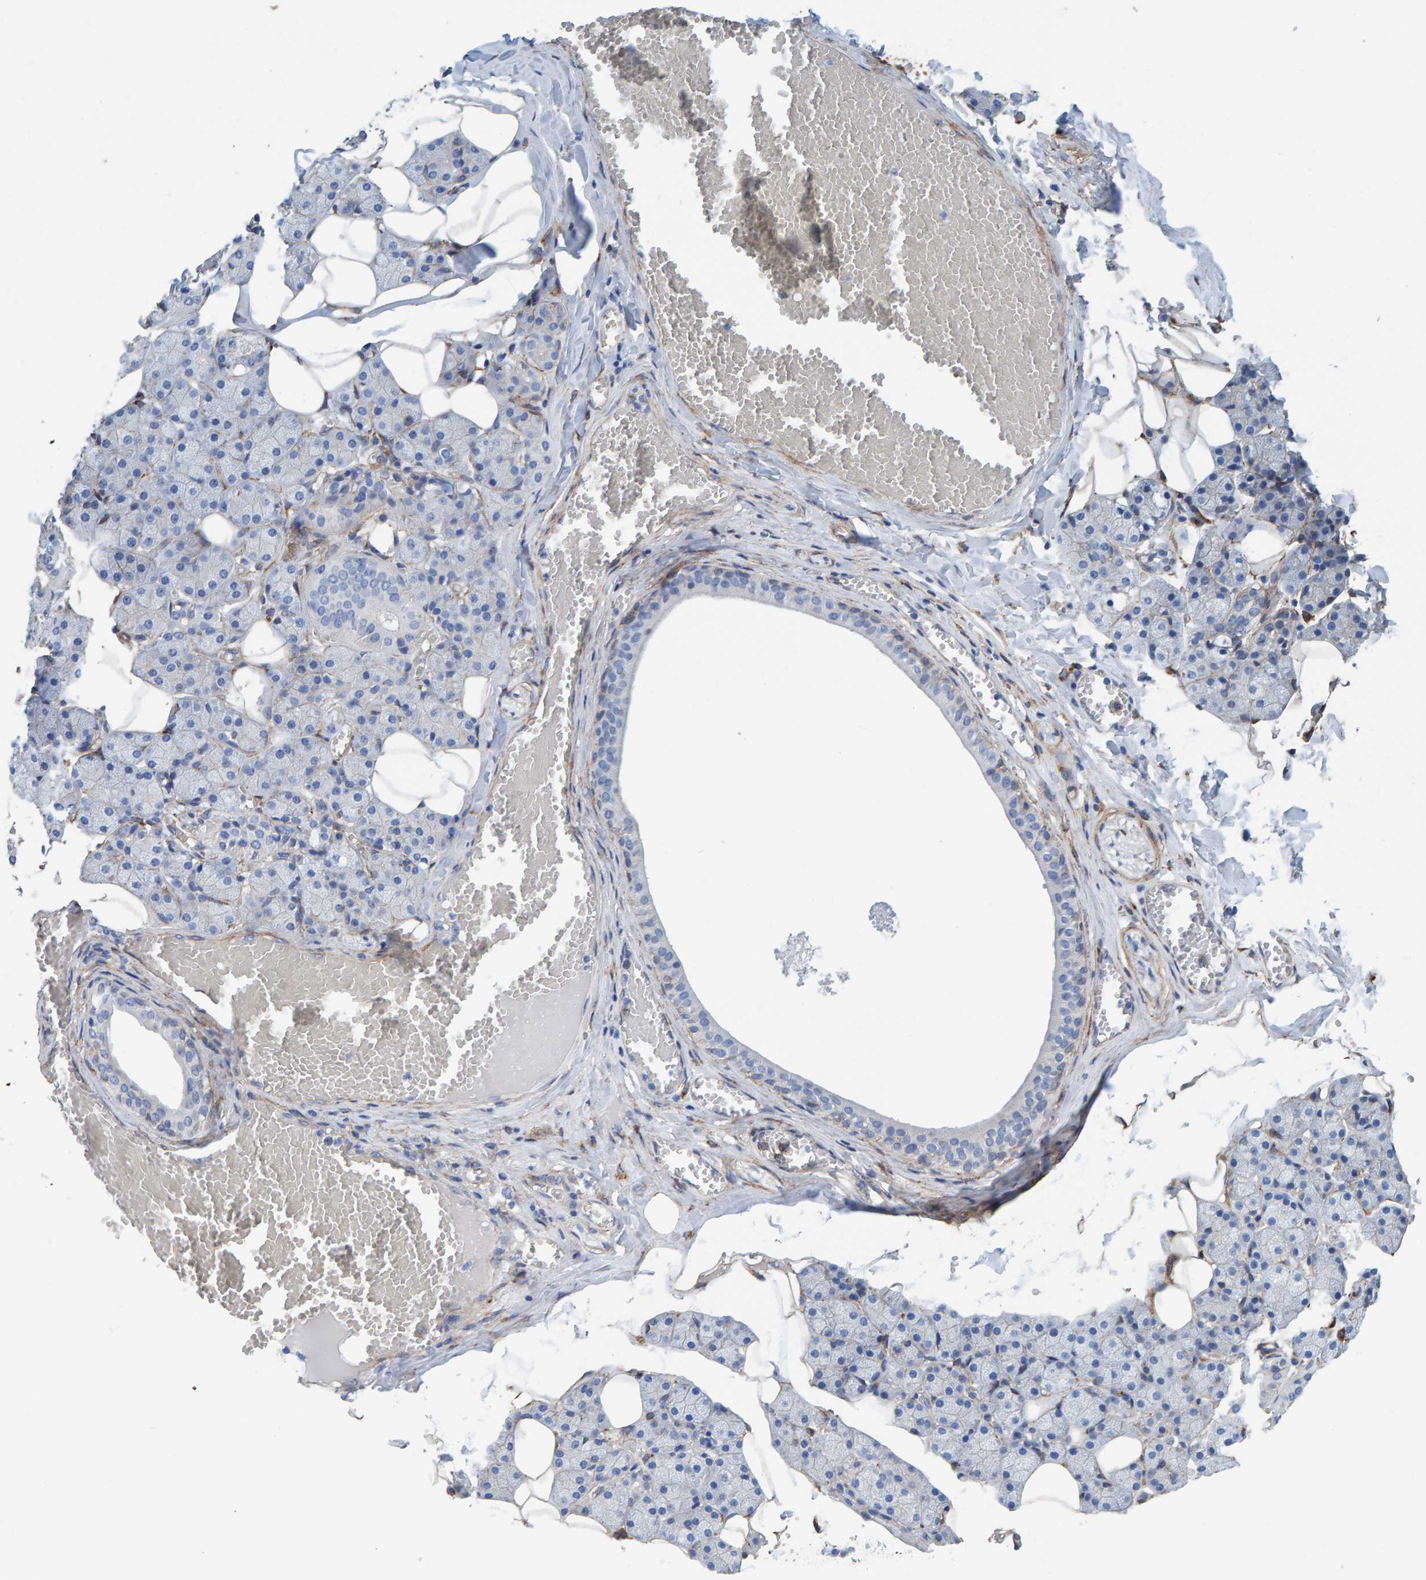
{"staining": {"intensity": "negative", "quantity": "none", "location": "none"}, "tissue": "salivary gland", "cell_type": "Glandular cells", "image_type": "normal", "snomed": [{"axis": "morphology", "description": "Normal tissue, NOS"}, {"axis": "topography", "description": "Salivary gland"}], "caption": "IHC image of benign salivary gland stained for a protein (brown), which reveals no positivity in glandular cells.", "gene": "LRP1", "patient": {"sex": "female", "age": 33}}